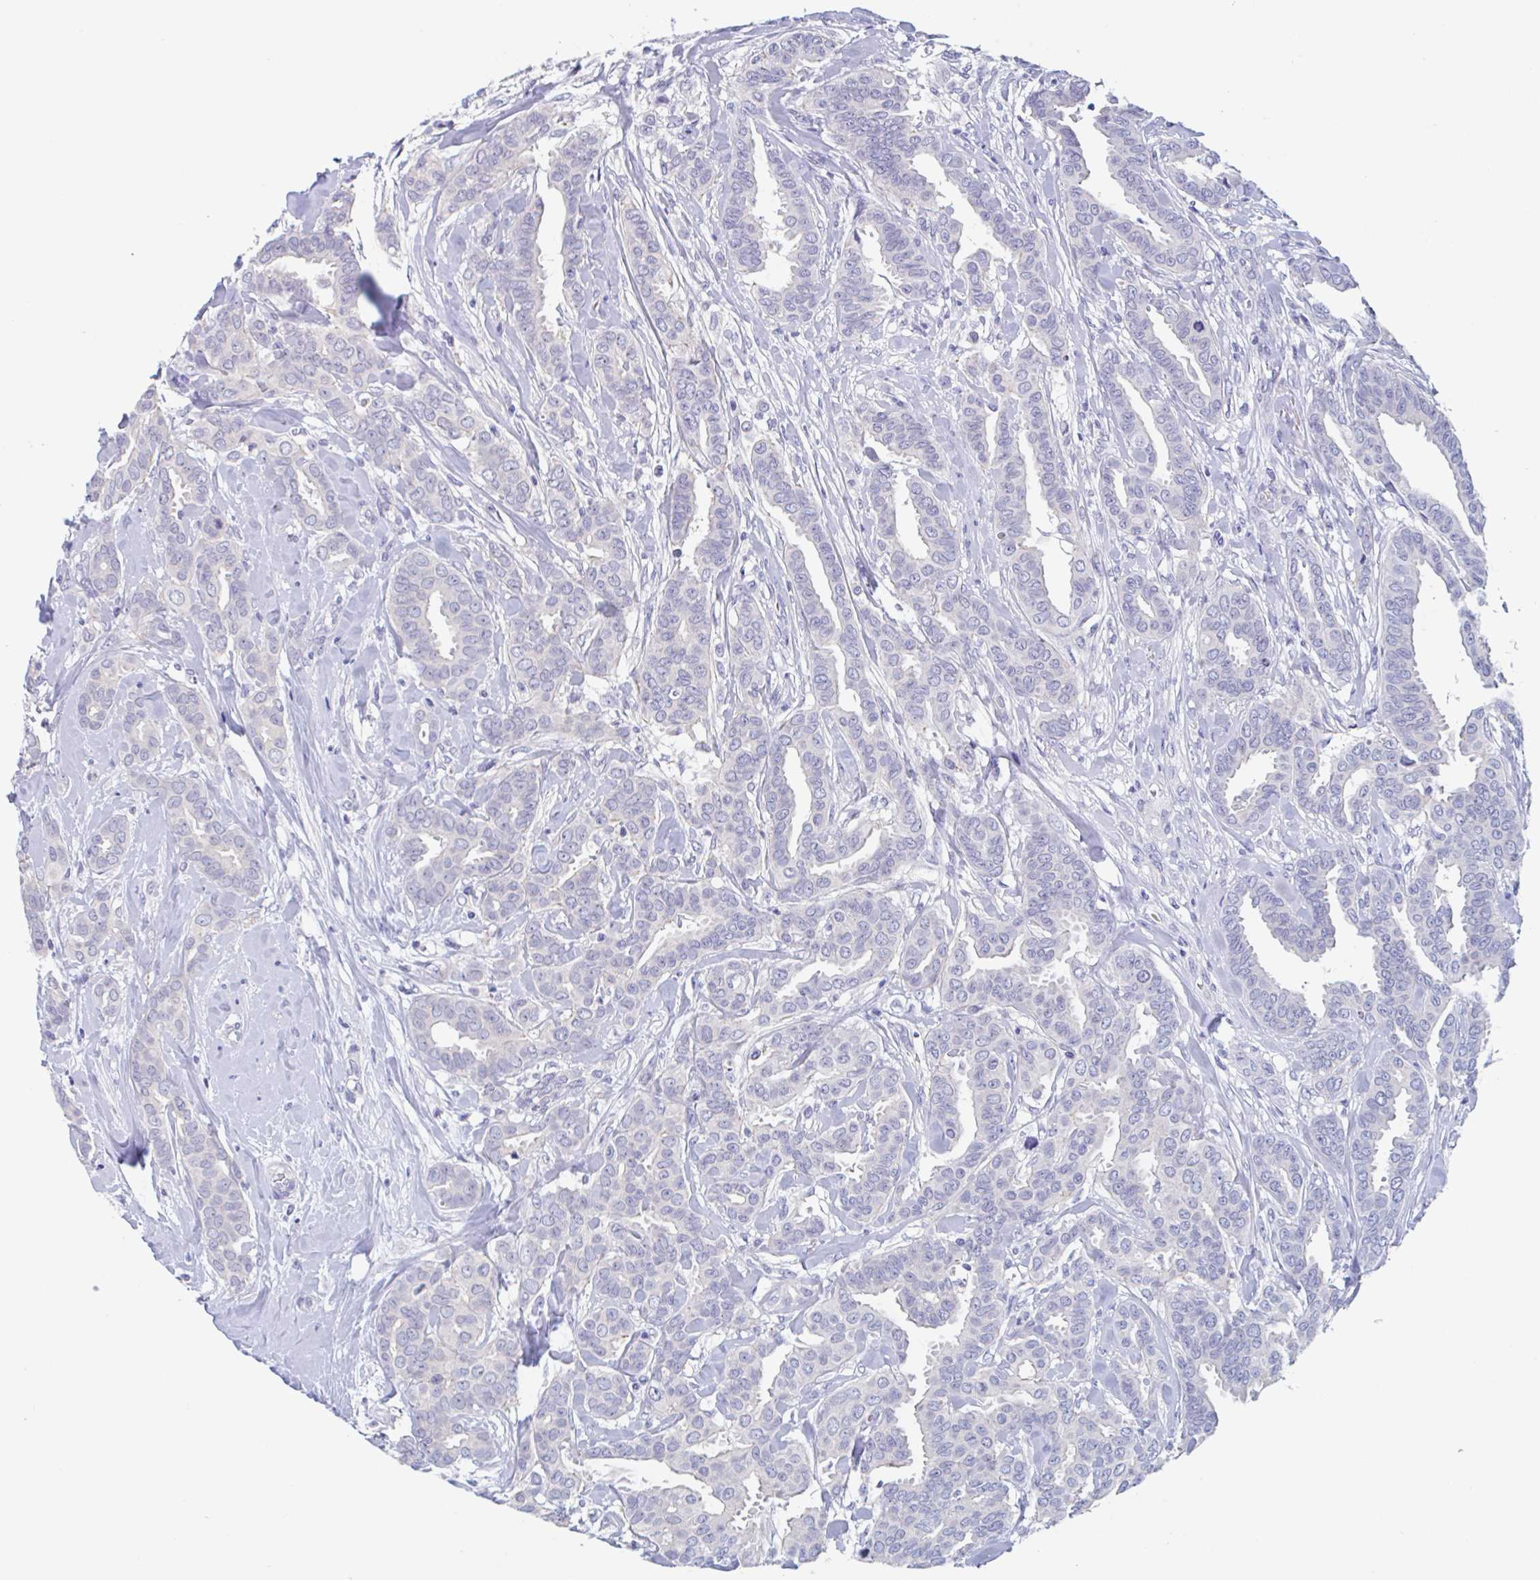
{"staining": {"intensity": "negative", "quantity": "none", "location": "none"}, "tissue": "breast cancer", "cell_type": "Tumor cells", "image_type": "cancer", "snomed": [{"axis": "morphology", "description": "Duct carcinoma"}, {"axis": "topography", "description": "Breast"}], "caption": "High magnification brightfield microscopy of breast infiltrating ductal carcinoma stained with DAB (3,3'-diaminobenzidine) (brown) and counterstained with hematoxylin (blue): tumor cells show no significant expression.", "gene": "UNKL", "patient": {"sex": "female", "age": 45}}